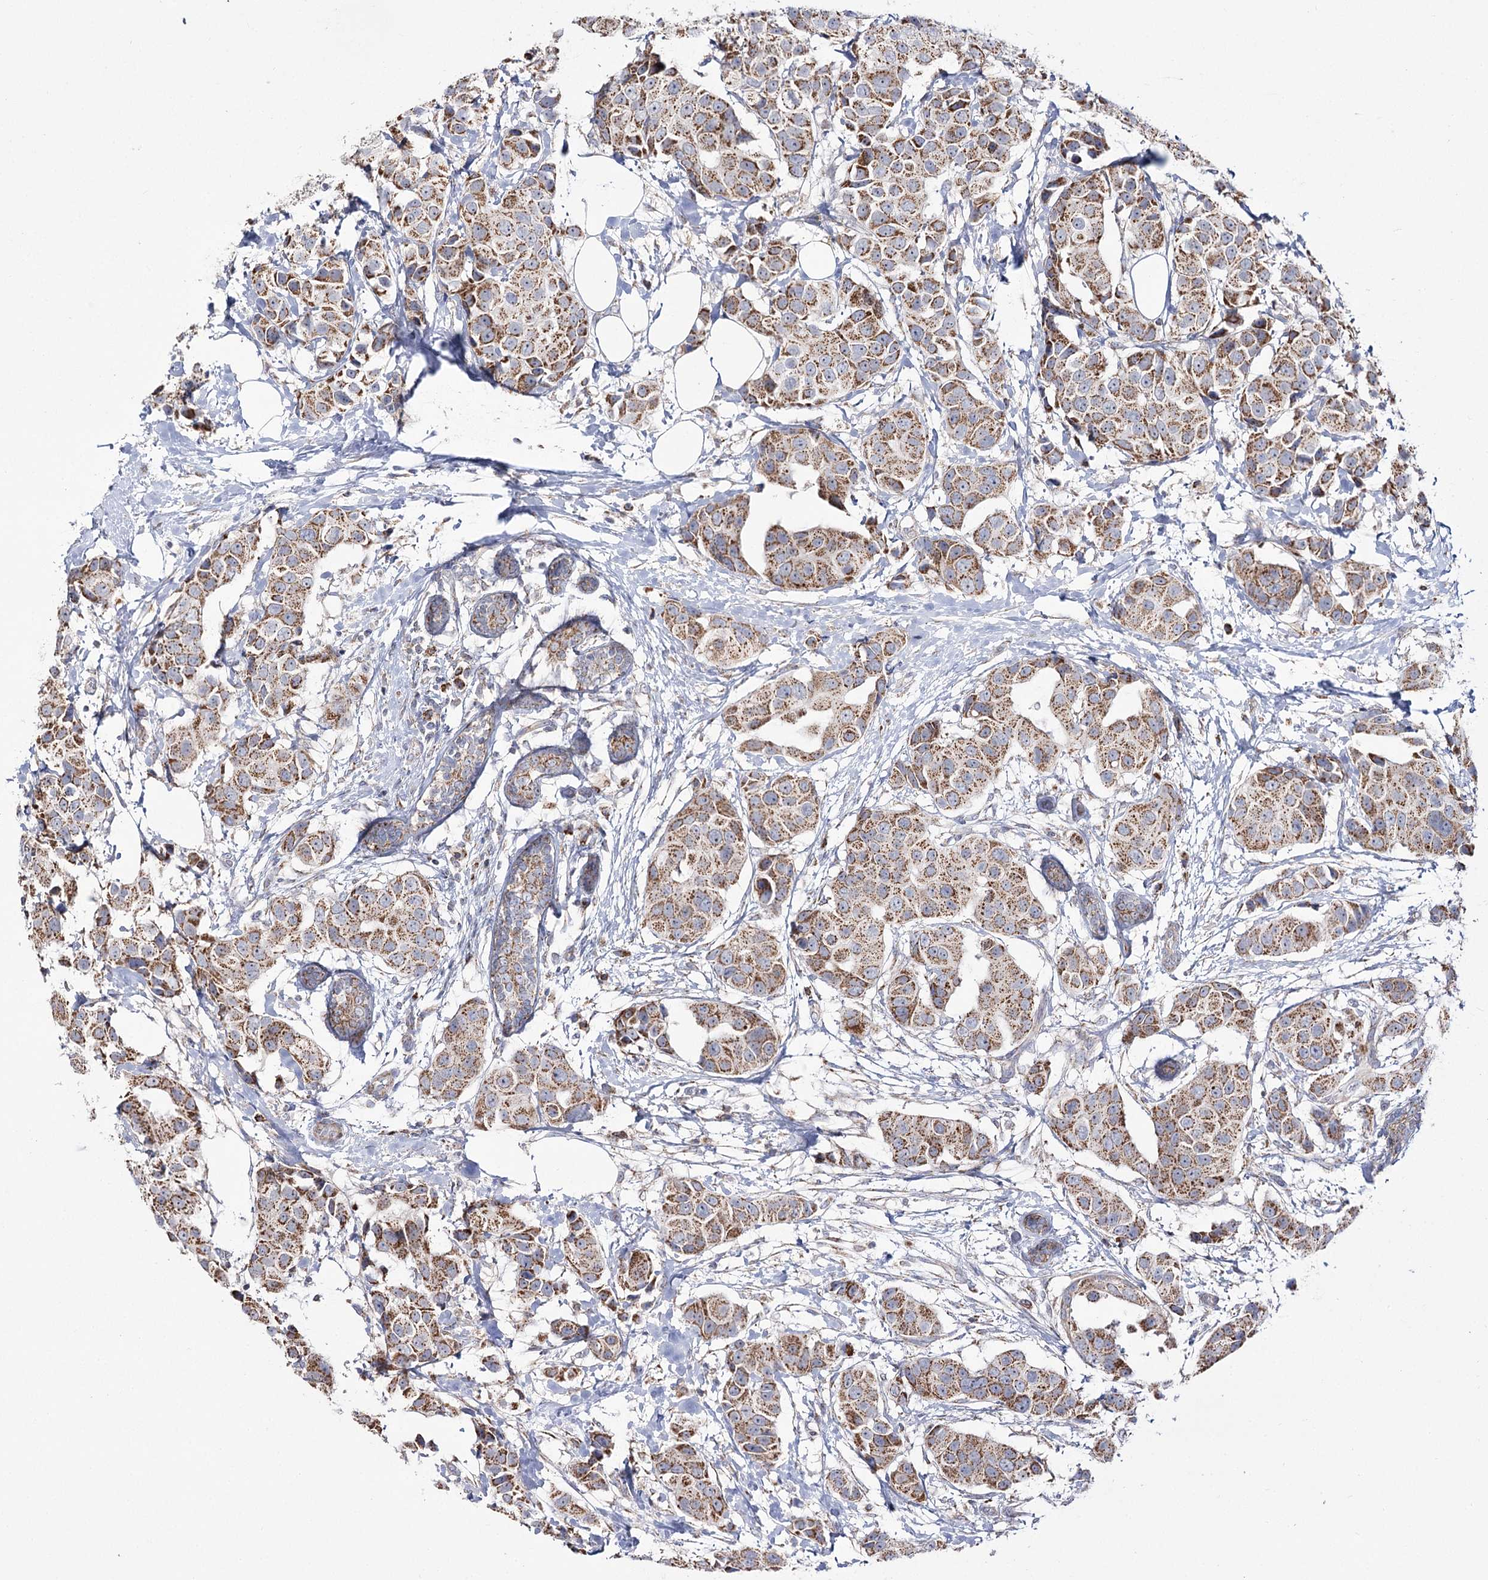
{"staining": {"intensity": "moderate", "quantity": ">75%", "location": "cytoplasmic/membranous"}, "tissue": "breast cancer", "cell_type": "Tumor cells", "image_type": "cancer", "snomed": [{"axis": "morphology", "description": "Normal tissue, NOS"}, {"axis": "morphology", "description": "Duct carcinoma"}, {"axis": "topography", "description": "Breast"}], "caption": "Approximately >75% of tumor cells in human breast cancer reveal moderate cytoplasmic/membranous protein expression as visualized by brown immunohistochemical staining.", "gene": "NADK2", "patient": {"sex": "female", "age": 39}}